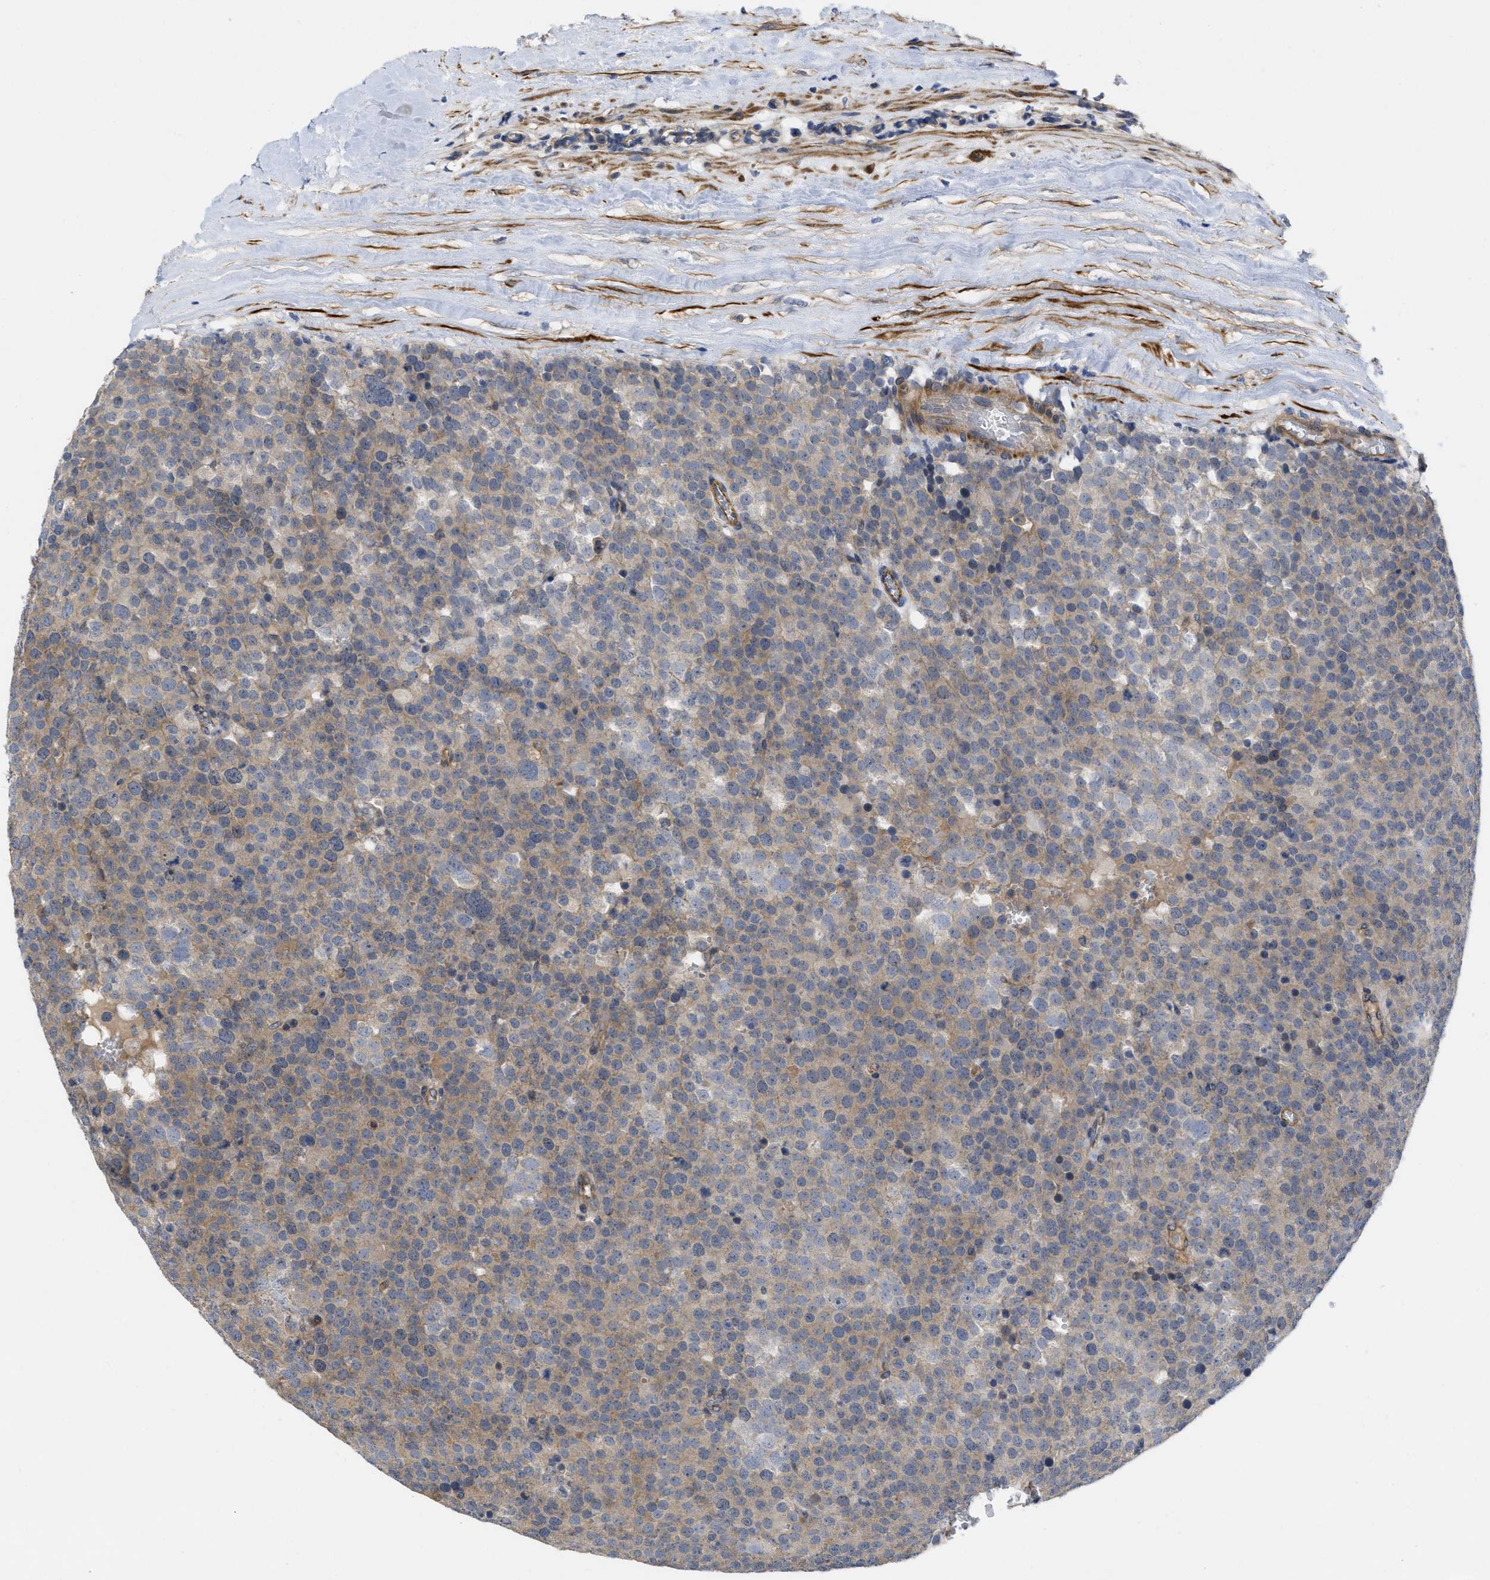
{"staining": {"intensity": "weak", "quantity": ">75%", "location": "cytoplasmic/membranous"}, "tissue": "testis cancer", "cell_type": "Tumor cells", "image_type": "cancer", "snomed": [{"axis": "morphology", "description": "Normal tissue, NOS"}, {"axis": "morphology", "description": "Seminoma, NOS"}, {"axis": "topography", "description": "Testis"}], "caption": "Human seminoma (testis) stained for a protein (brown) exhibits weak cytoplasmic/membranous positive staining in approximately >75% of tumor cells.", "gene": "ARHGEF26", "patient": {"sex": "male", "age": 71}}